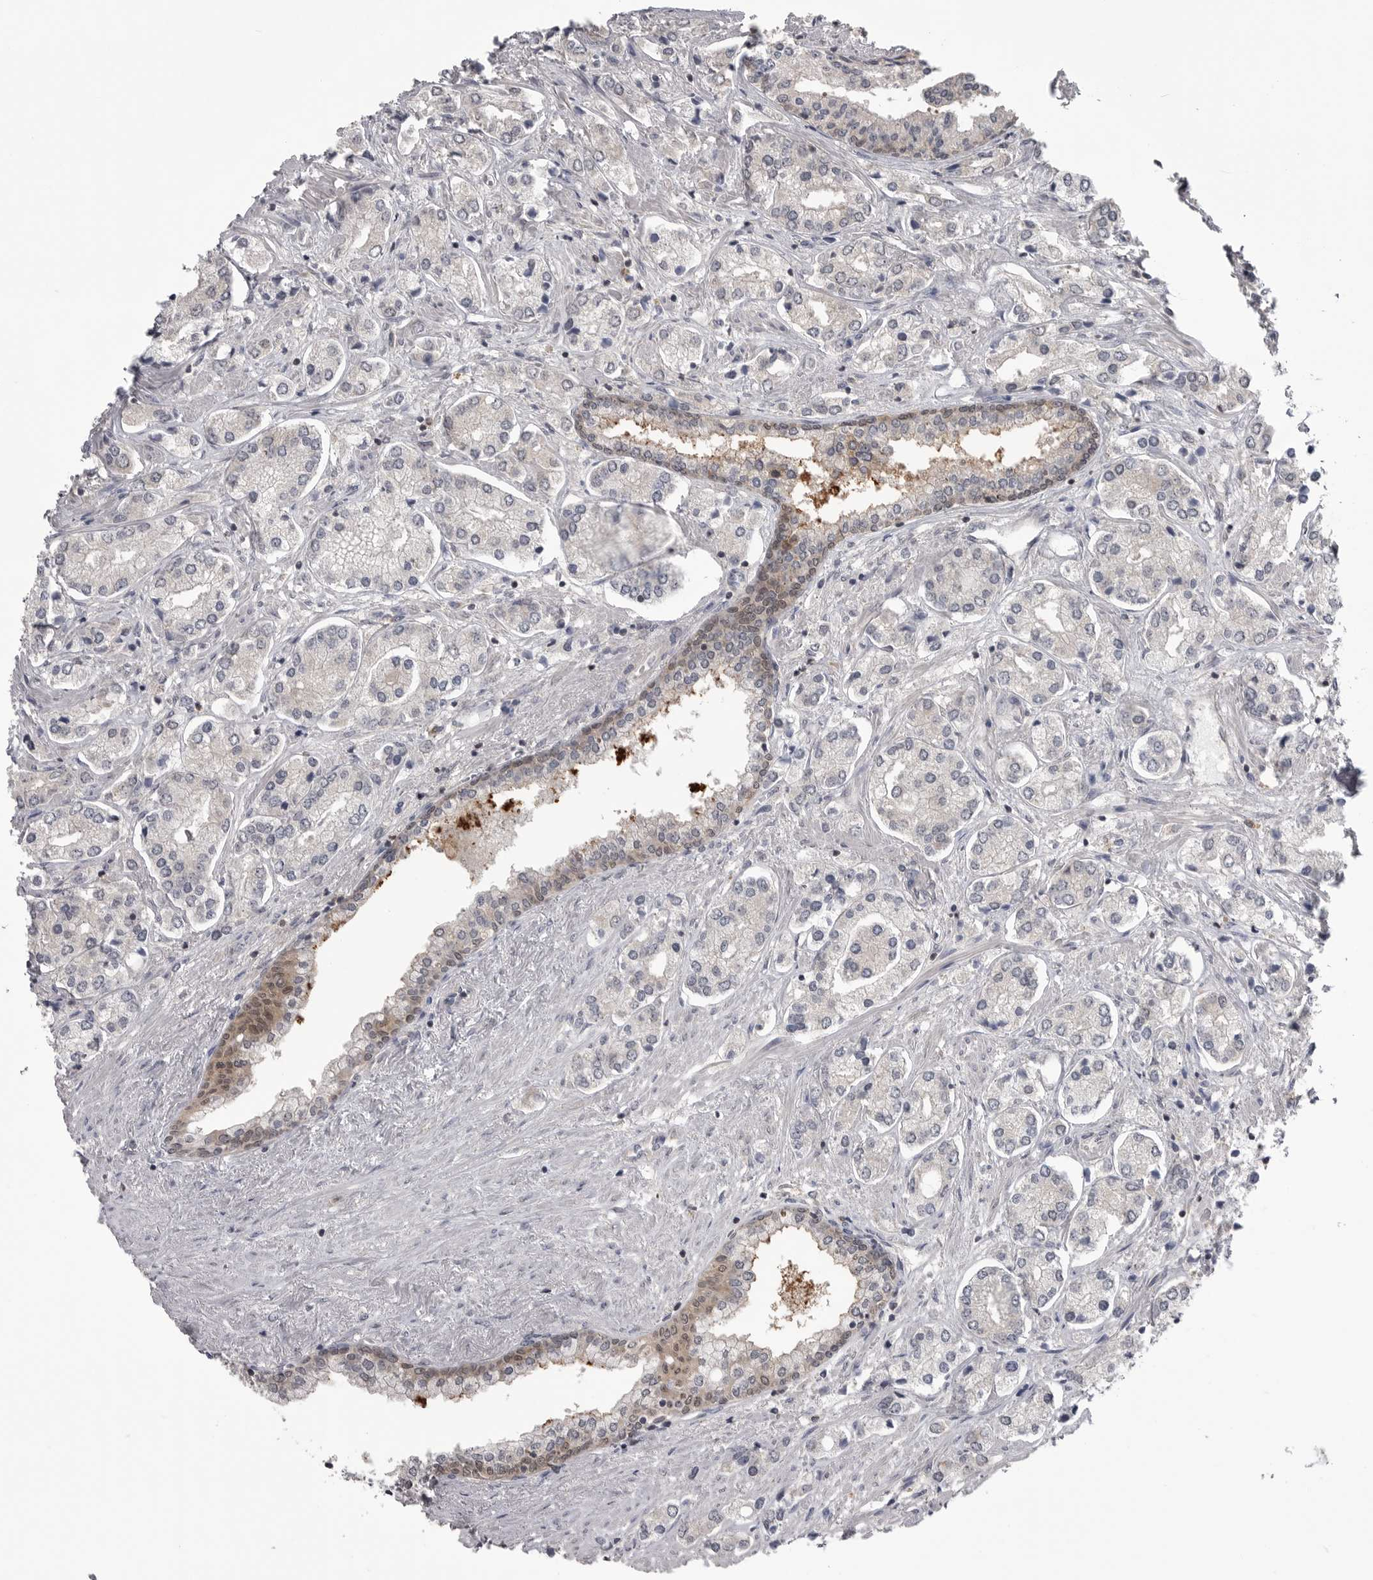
{"staining": {"intensity": "negative", "quantity": "none", "location": "none"}, "tissue": "prostate cancer", "cell_type": "Tumor cells", "image_type": "cancer", "snomed": [{"axis": "morphology", "description": "Adenocarcinoma, High grade"}, {"axis": "topography", "description": "Prostate"}], "caption": "A photomicrograph of prostate cancer stained for a protein reveals no brown staining in tumor cells. (Stains: DAB (3,3'-diaminobenzidine) immunohistochemistry with hematoxylin counter stain, Microscopy: brightfield microscopy at high magnification).", "gene": "MAPK13", "patient": {"sex": "male", "age": 66}}